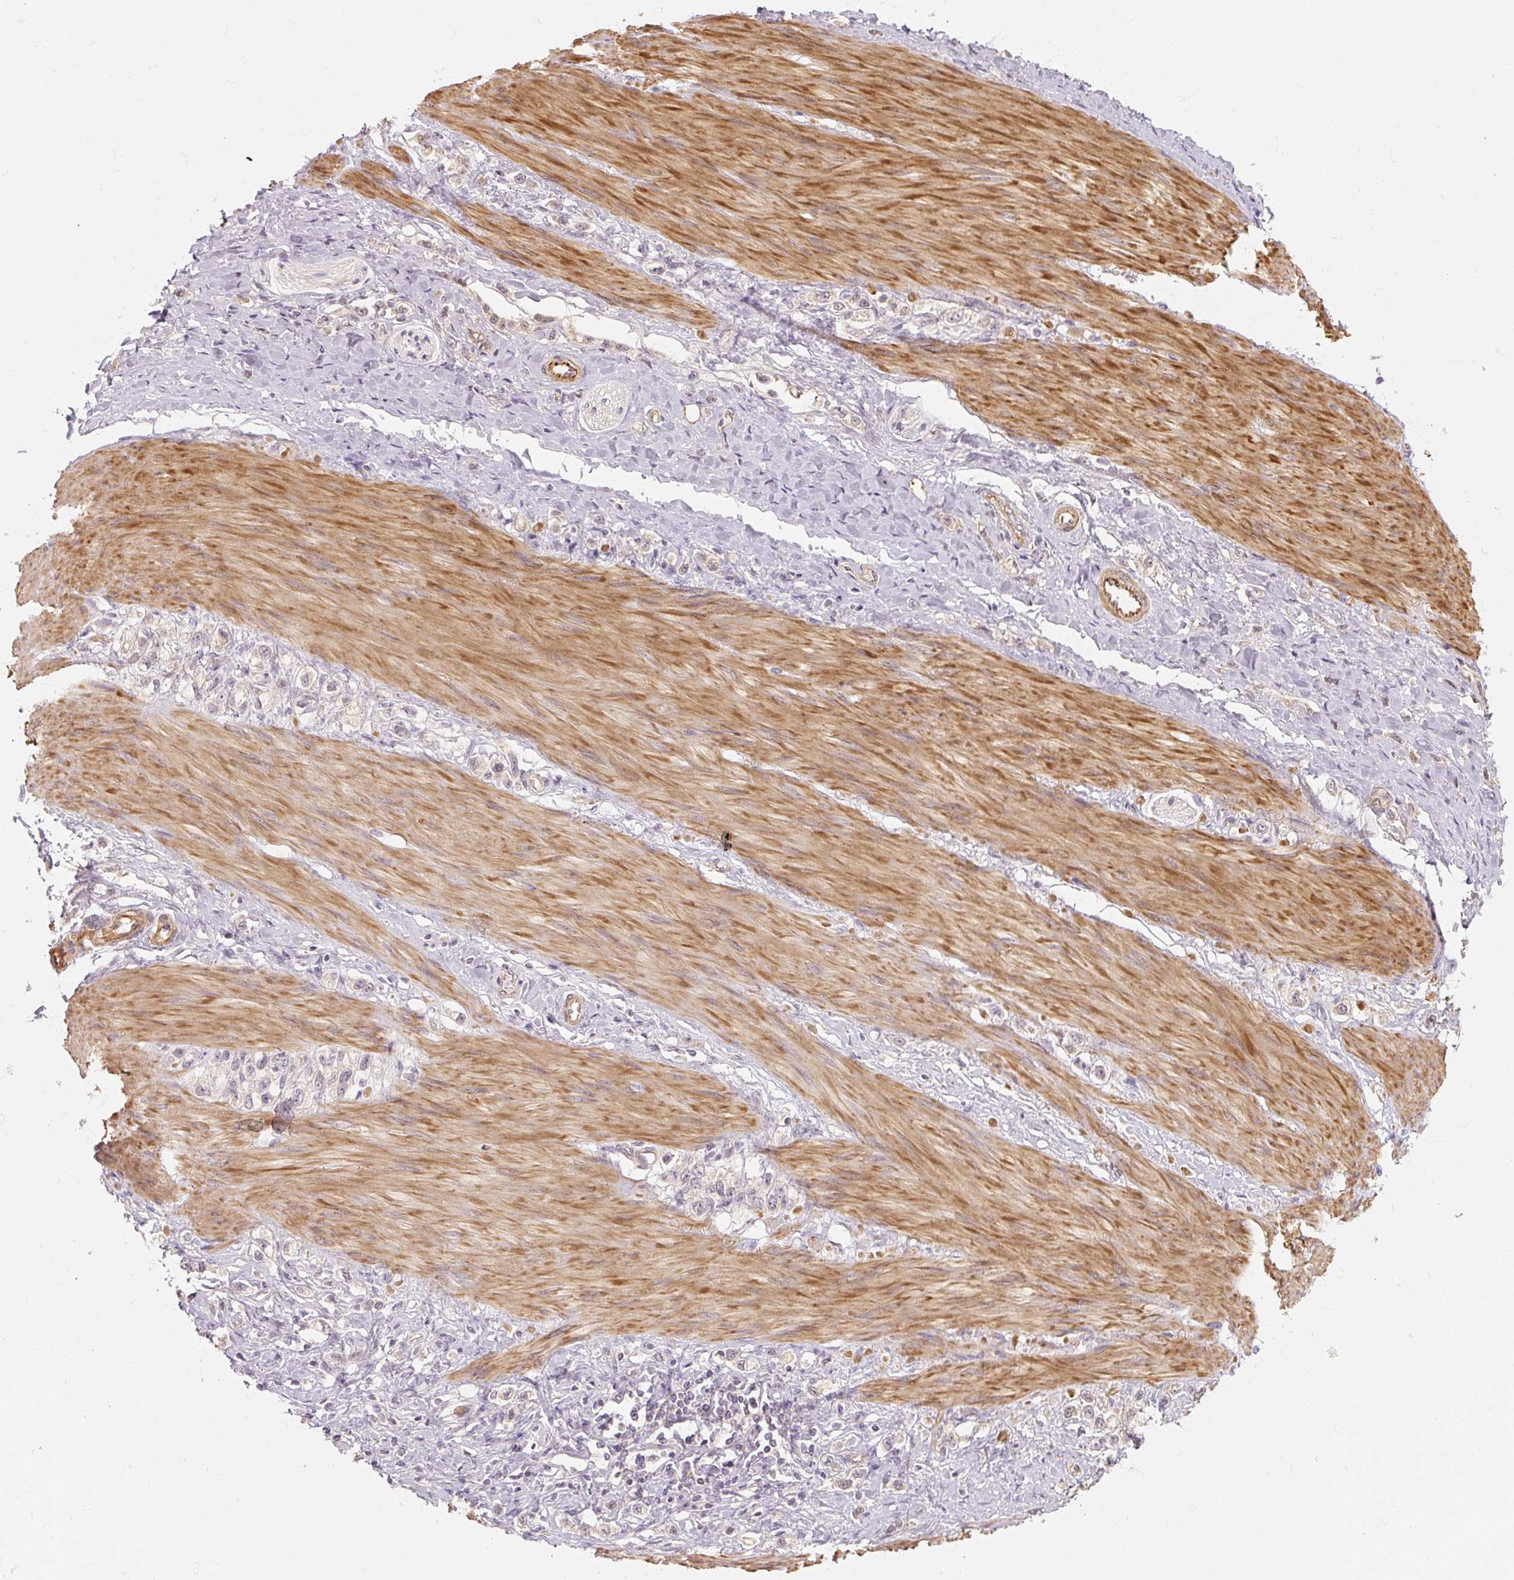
{"staining": {"intensity": "negative", "quantity": "none", "location": "none"}, "tissue": "stomach cancer", "cell_type": "Tumor cells", "image_type": "cancer", "snomed": [{"axis": "morphology", "description": "Adenocarcinoma, NOS"}, {"axis": "topography", "description": "Stomach"}], "caption": "This is a micrograph of IHC staining of adenocarcinoma (stomach), which shows no positivity in tumor cells.", "gene": "RB1CC1", "patient": {"sex": "female", "age": 65}}